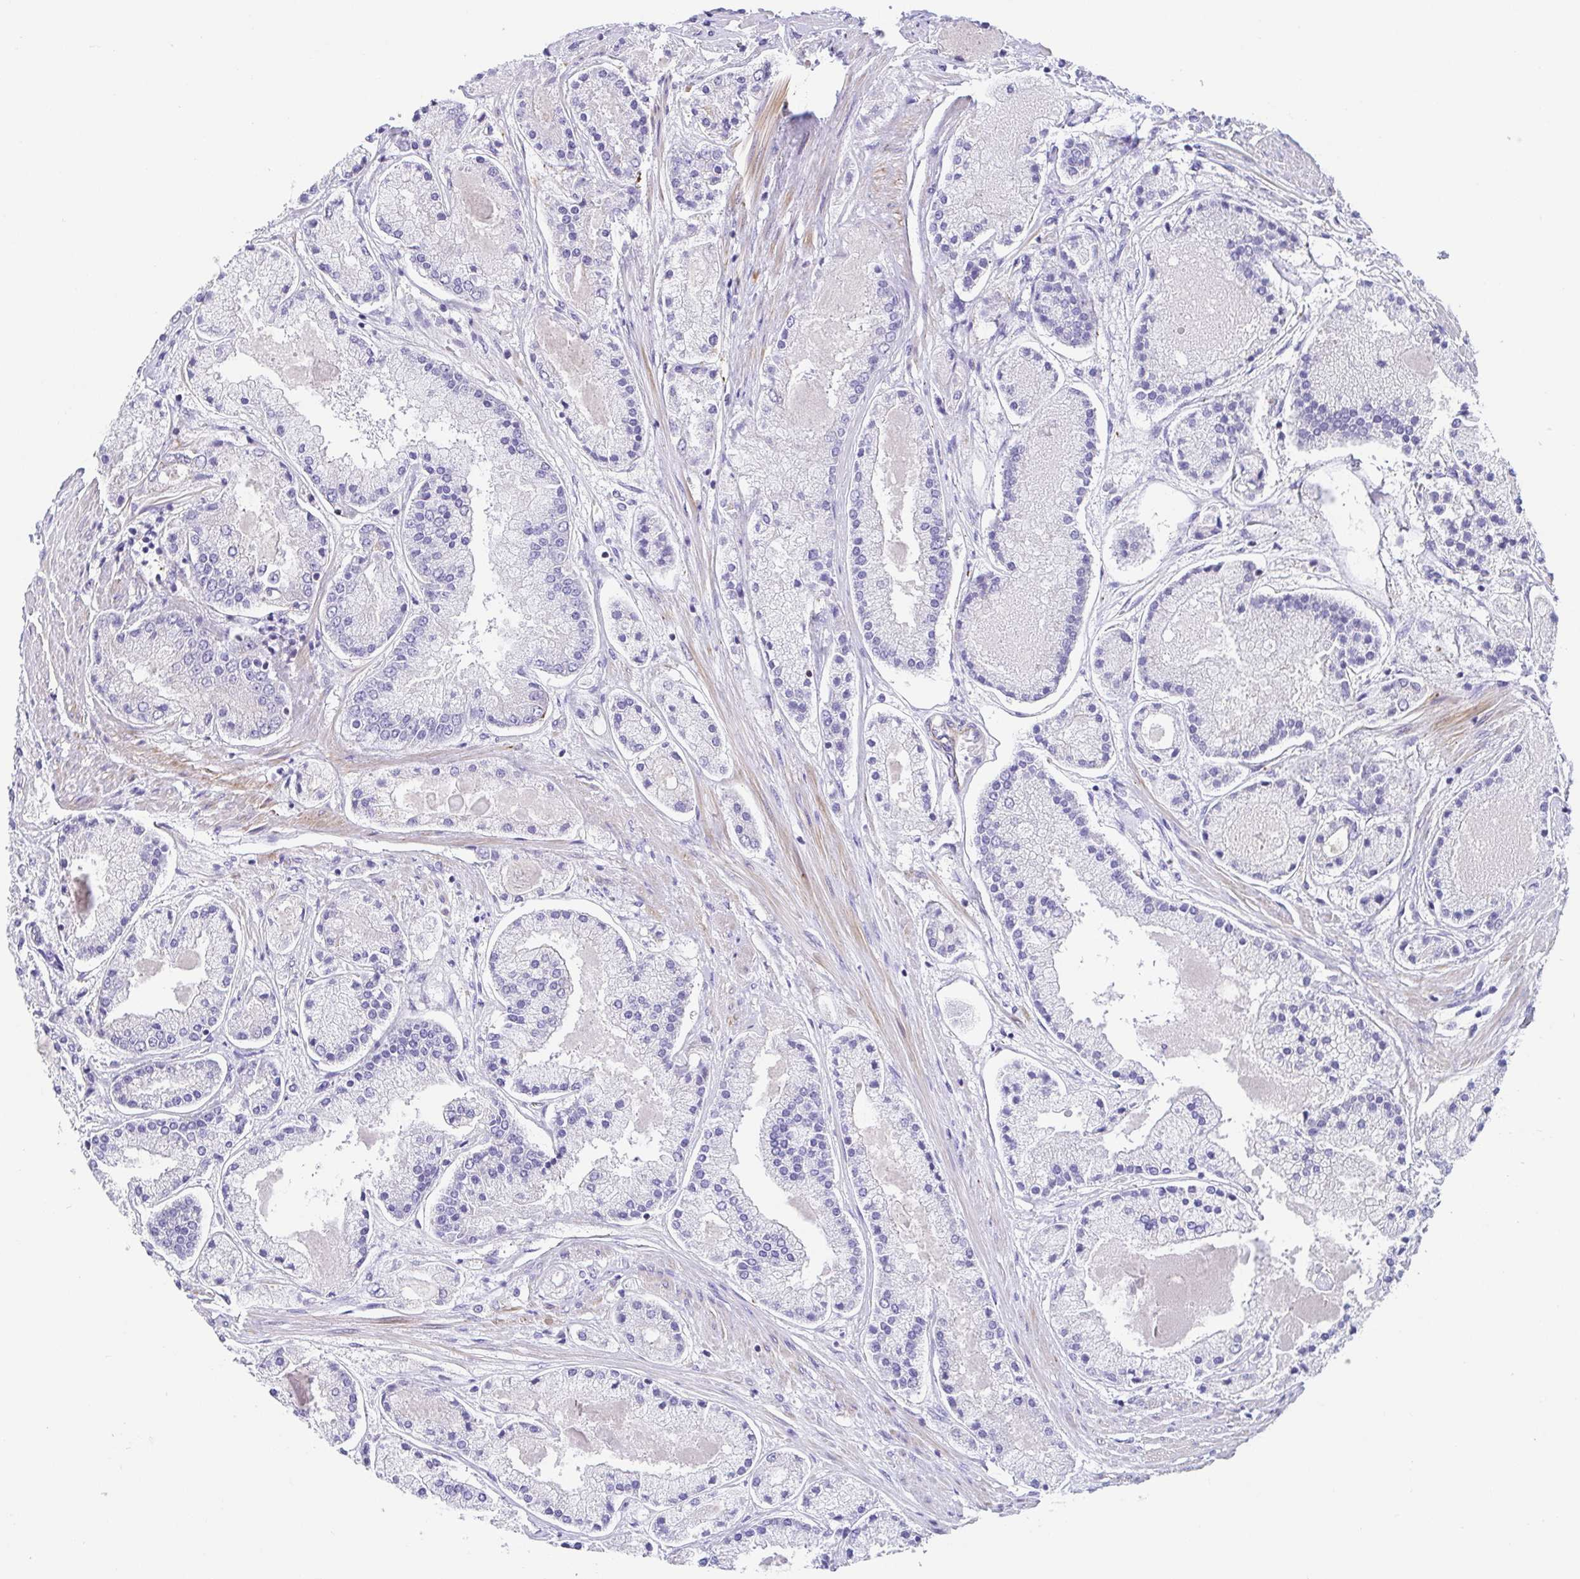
{"staining": {"intensity": "negative", "quantity": "none", "location": "none"}, "tissue": "prostate cancer", "cell_type": "Tumor cells", "image_type": "cancer", "snomed": [{"axis": "morphology", "description": "Adenocarcinoma, High grade"}, {"axis": "topography", "description": "Prostate"}], "caption": "Image shows no protein staining in tumor cells of prostate cancer (adenocarcinoma (high-grade)) tissue. Nuclei are stained in blue.", "gene": "TRAM2", "patient": {"sex": "male", "age": 67}}